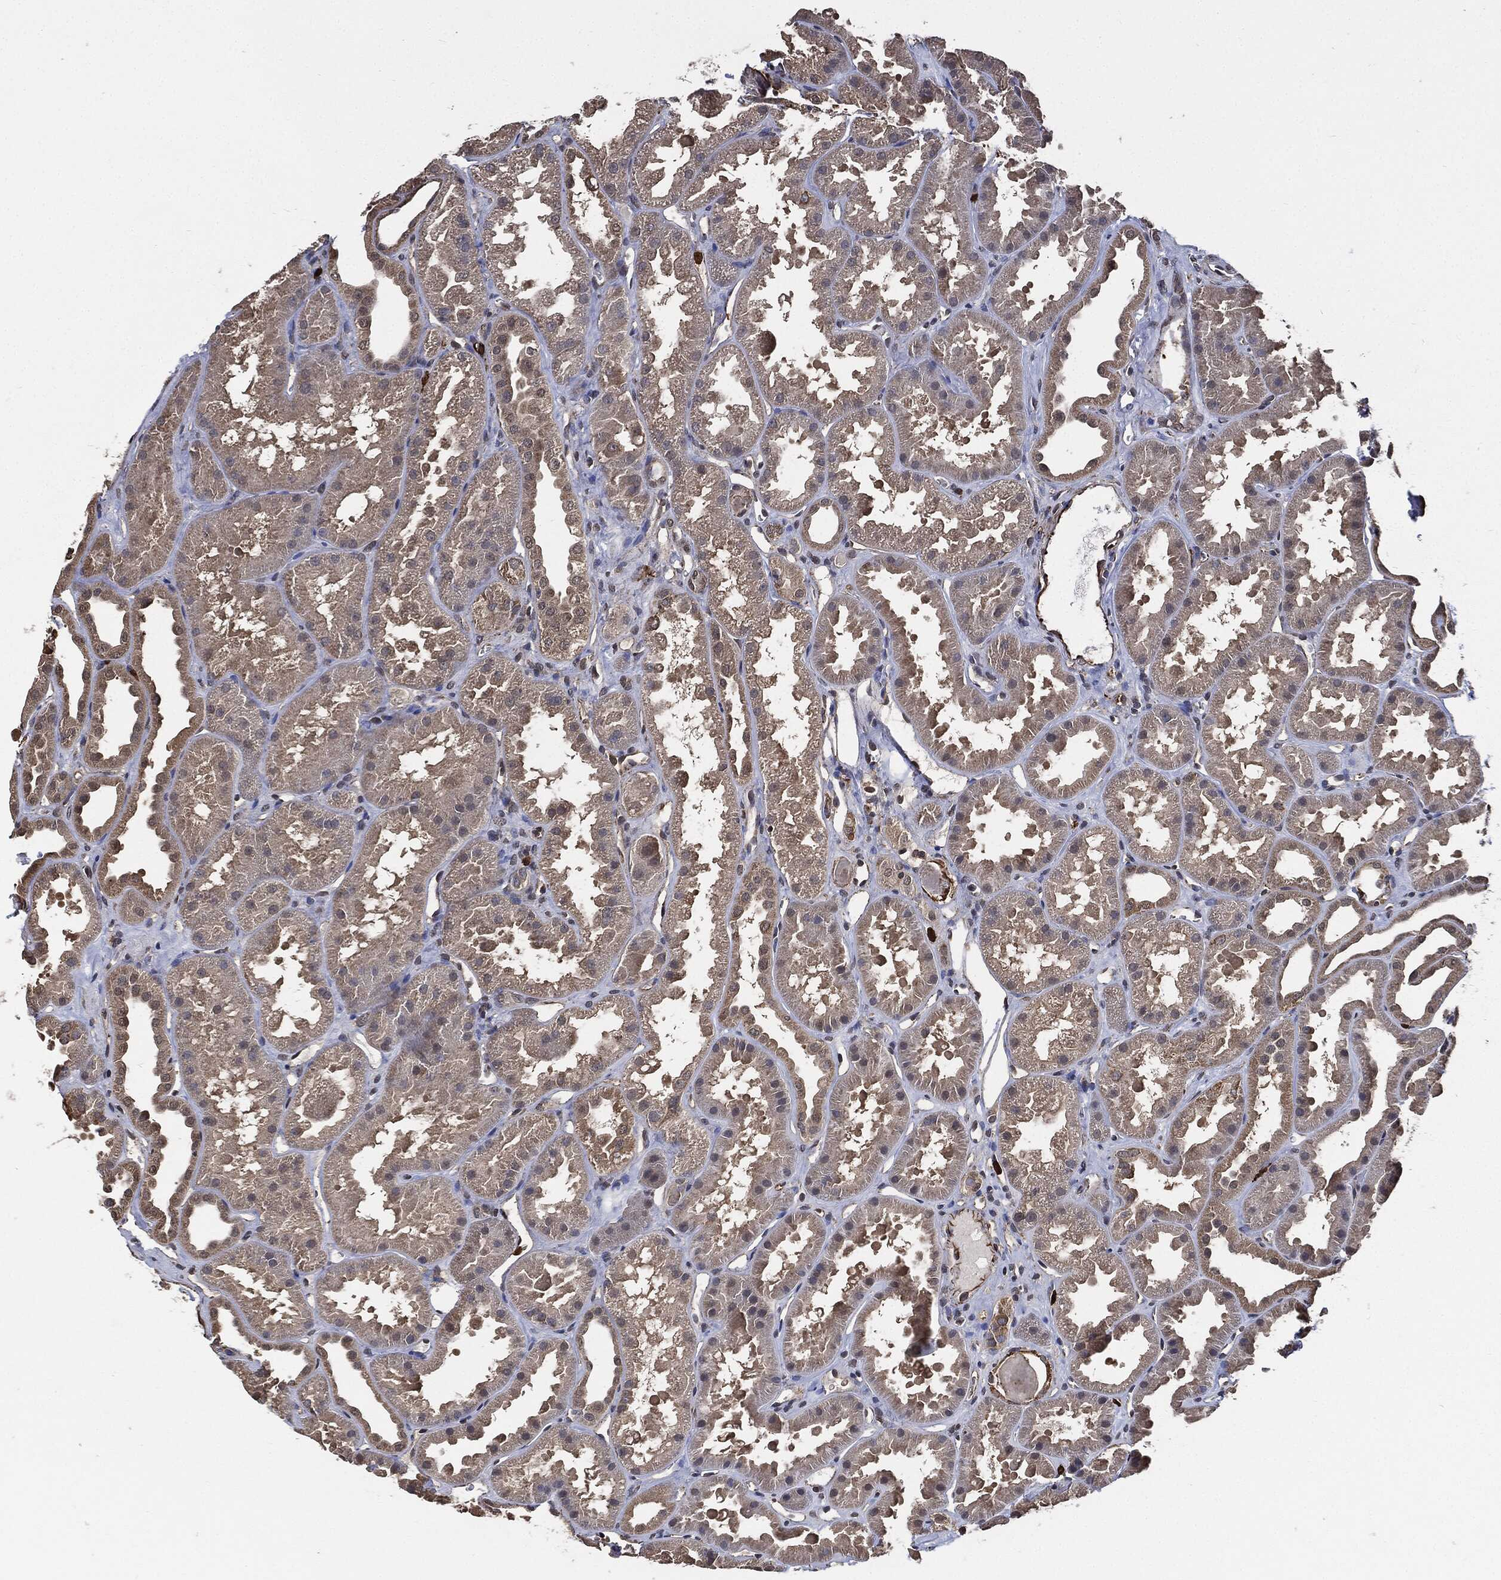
{"staining": {"intensity": "negative", "quantity": "none", "location": "none"}, "tissue": "kidney", "cell_type": "Cells in glomeruli", "image_type": "normal", "snomed": [{"axis": "morphology", "description": "Normal tissue, NOS"}, {"axis": "topography", "description": "Kidney"}], "caption": "Cells in glomeruli show no significant expression in normal kidney. (DAB (3,3'-diaminobenzidine) immunohistochemistry visualized using brightfield microscopy, high magnification).", "gene": "S100A9", "patient": {"sex": "male", "age": 61}}